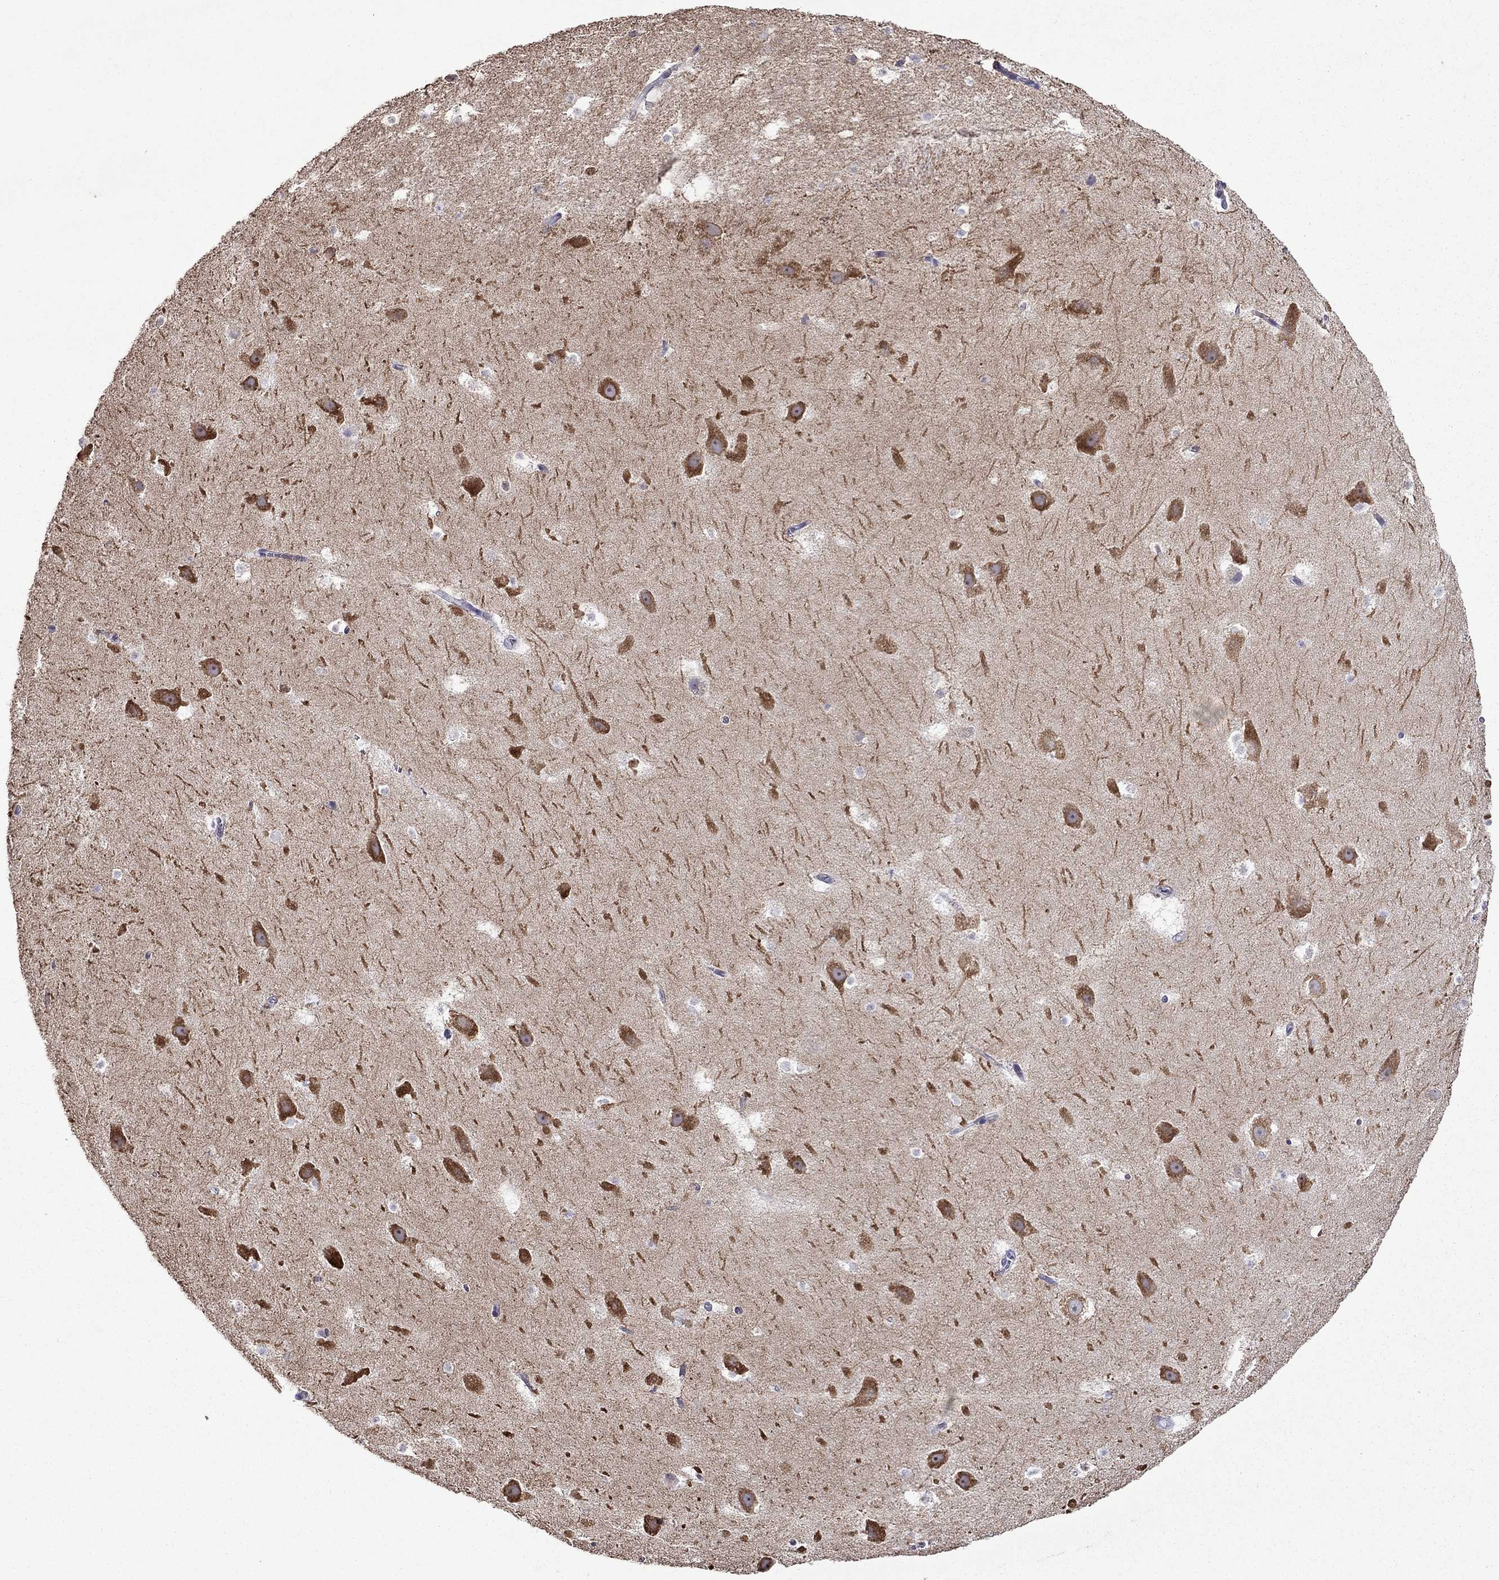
{"staining": {"intensity": "negative", "quantity": "none", "location": "none"}, "tissue": "hippocampus", "cell_type": "Glial cells", "image_type": "normal", "snomed": [{"axis": "morphology", "description": "Normal tissue, NOS"}, {"axis": "topography", "description": "Hippocampus"}], "caption": "Immunohistochemistry of benign human hippocampus demonstrates no expression in glial cells.", "gene": "AK5", "patient": {"sex": "male", "age": 26}}